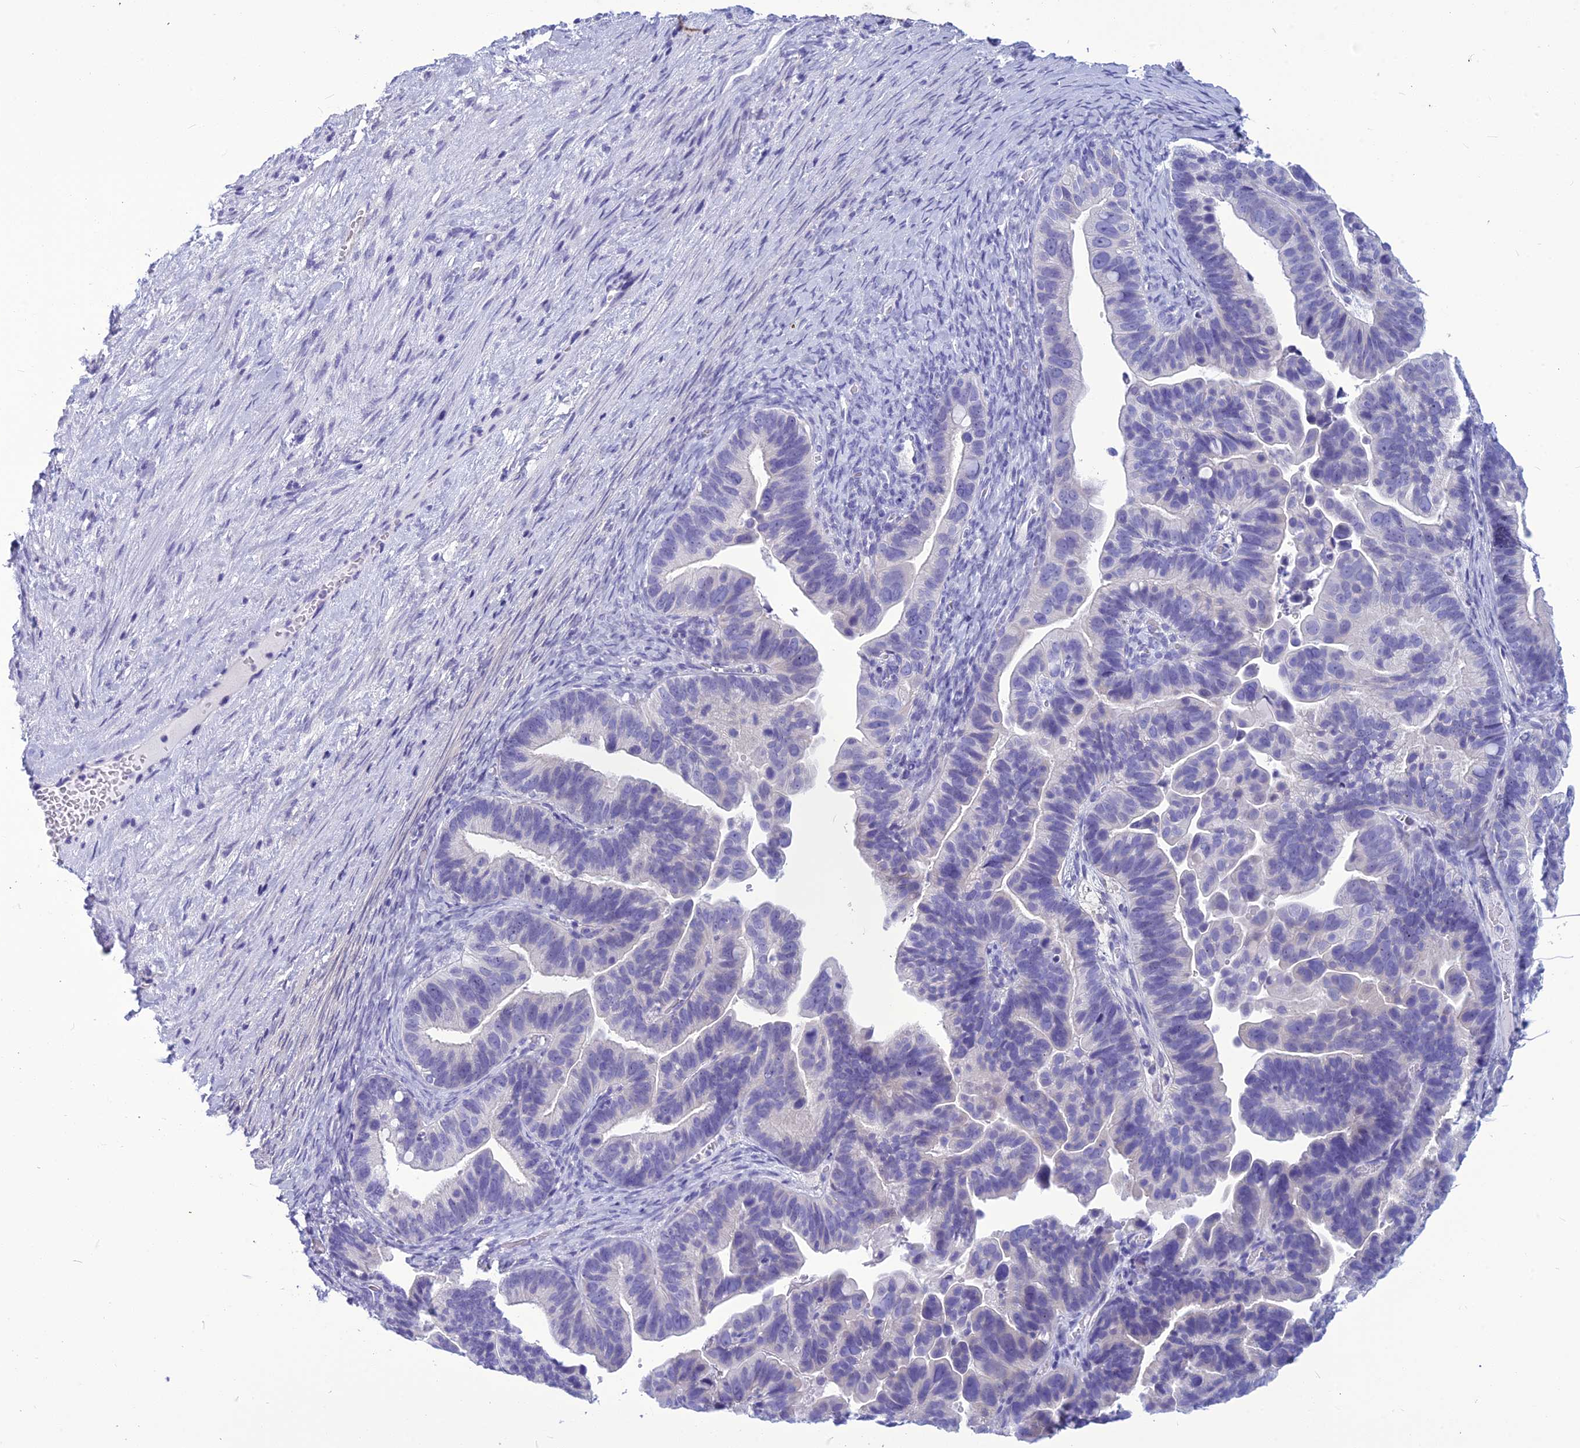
{"staining": {"intensity": "negative", "quantity": "none", "location": "none"}, "tissue": "ovarian cancer", "cell_type": "Tumor cells", "image_type": "cancer", "snomed": [{"axis": "morphology", "description": "Cystadenocarcinoma, serous, NOS"}, {"axis": "topography", "description": "Ovary"}], "caption": "DAB immunohistochemical staining of ovarian cancer (serous cystadenocarcinoma) demonstrates no significant expression in tumor cells. Nuclei are stained in blue.", "gene": "BBS2", "patient": {"sex": "female", "age": 56}}